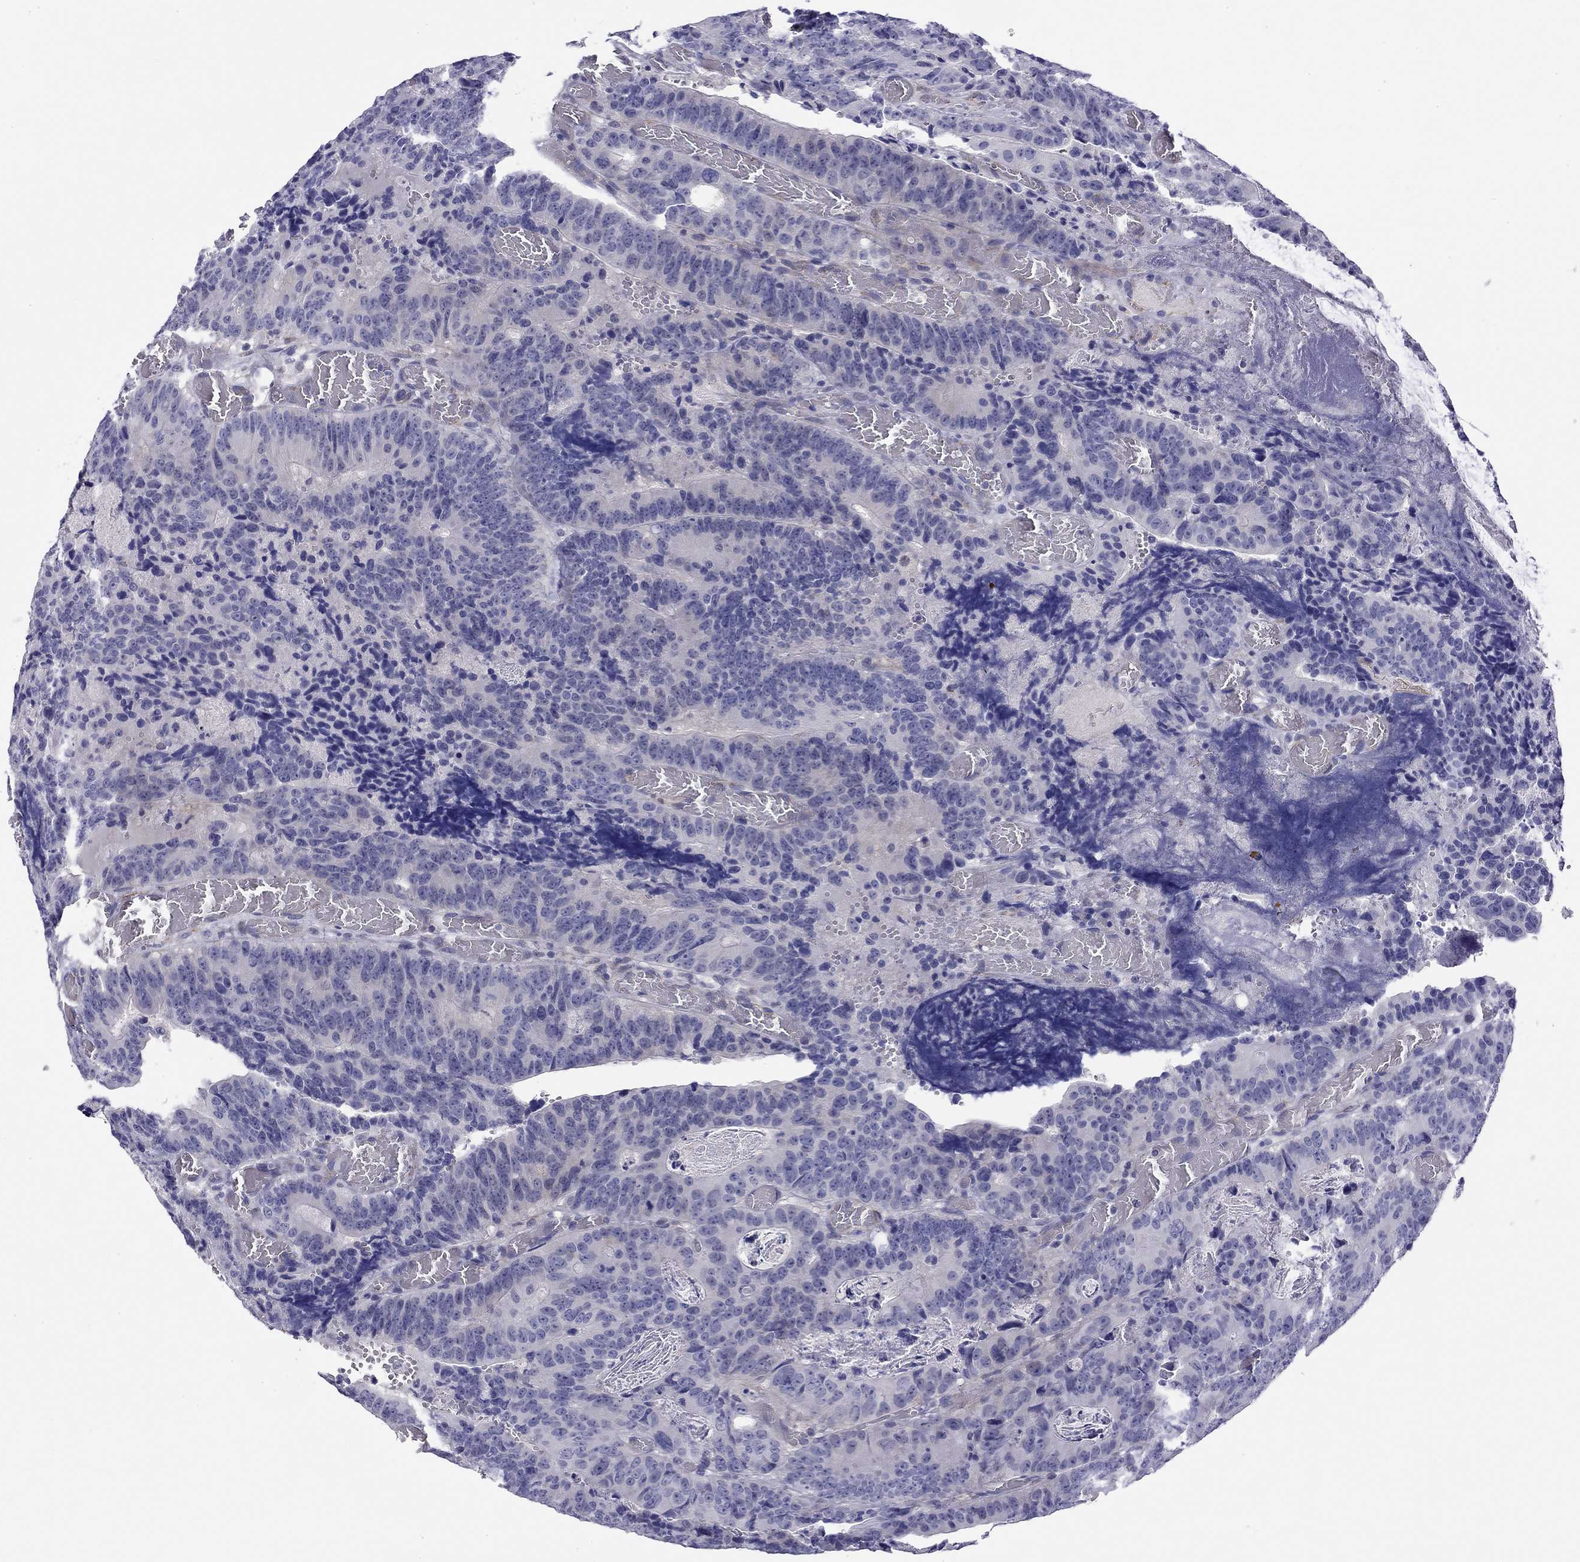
{"staining": {"intensity": "negative", "quantity": "none", "location": "none"}, "tissue": "colorectal cancer", "cell_type": "Tumor cells", "image_type": "cancer", "snomed": [{"axis": "morphology", "description": "Adenocarcinoma, NOS"}, {"axis": "topography", "description": "Colon"}], "caption": "There is no significant positivity in tumor cells of colorectal cancer. The staining is performed using DAB brown chromogen with nuclei counter-stained in using hematoxylin.", "gene": "RTL1", "patient": {"sex": "female", "age": 82}}